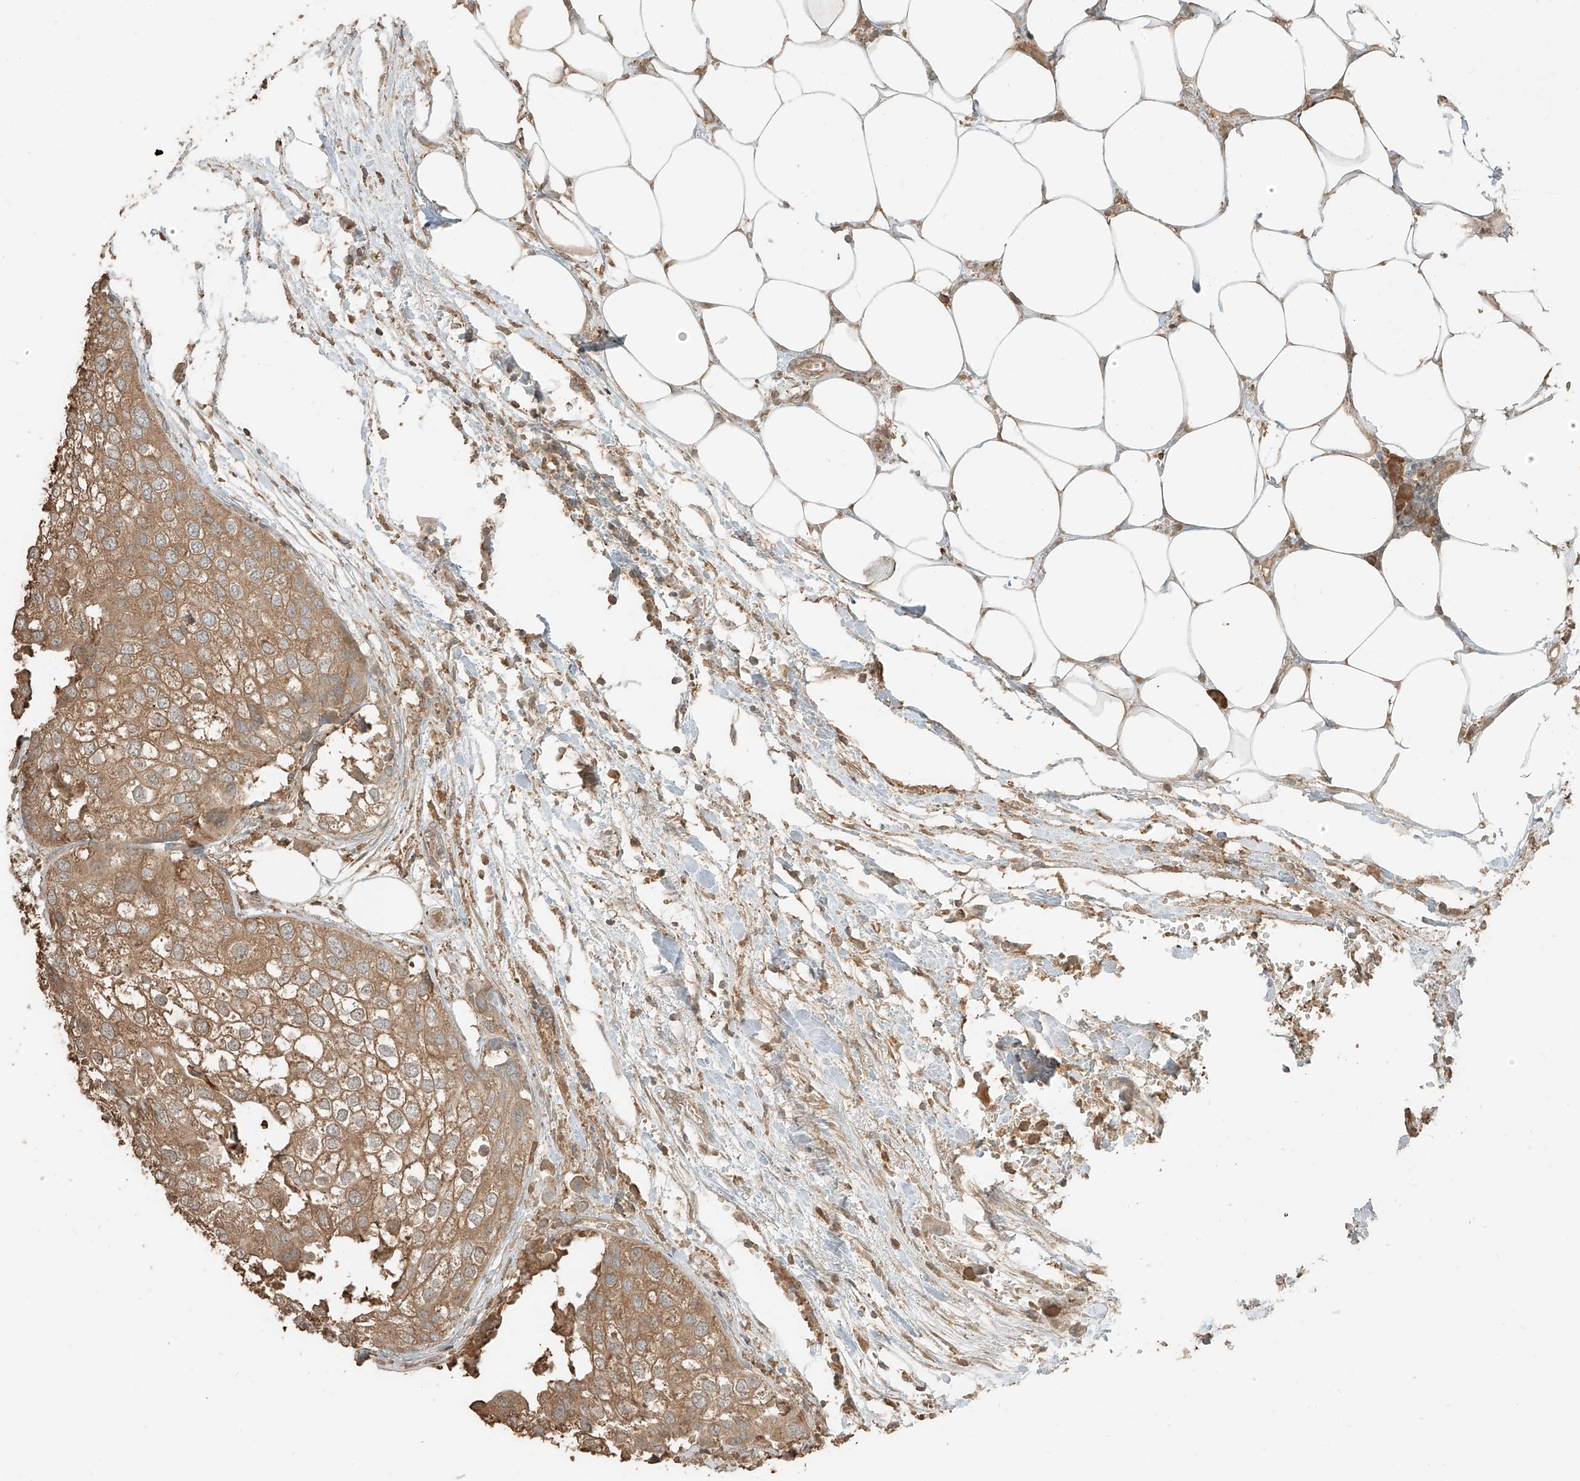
{"staining": {"intensity": "moderate", "quantity": ">75%", "location": "cytoplasmic/membranous"}, "tissue": "urothelial cancer", "cell_type": "Tumor cells", "image_type": "cancer", "snomed": [{"axis": "morphology", "description": "Urothelial carcinoma, High grade"}, {"axis": "topography", "description": "Urinary bladder"}], "caption": "This is a photomicrograph of IHC staining of urothelial cancer, which shows moderate staining in the cytoplasmic/membranous of tumor cells.", "gene": "RFTN2", "patient": {"sex": "male", "age": 64}}